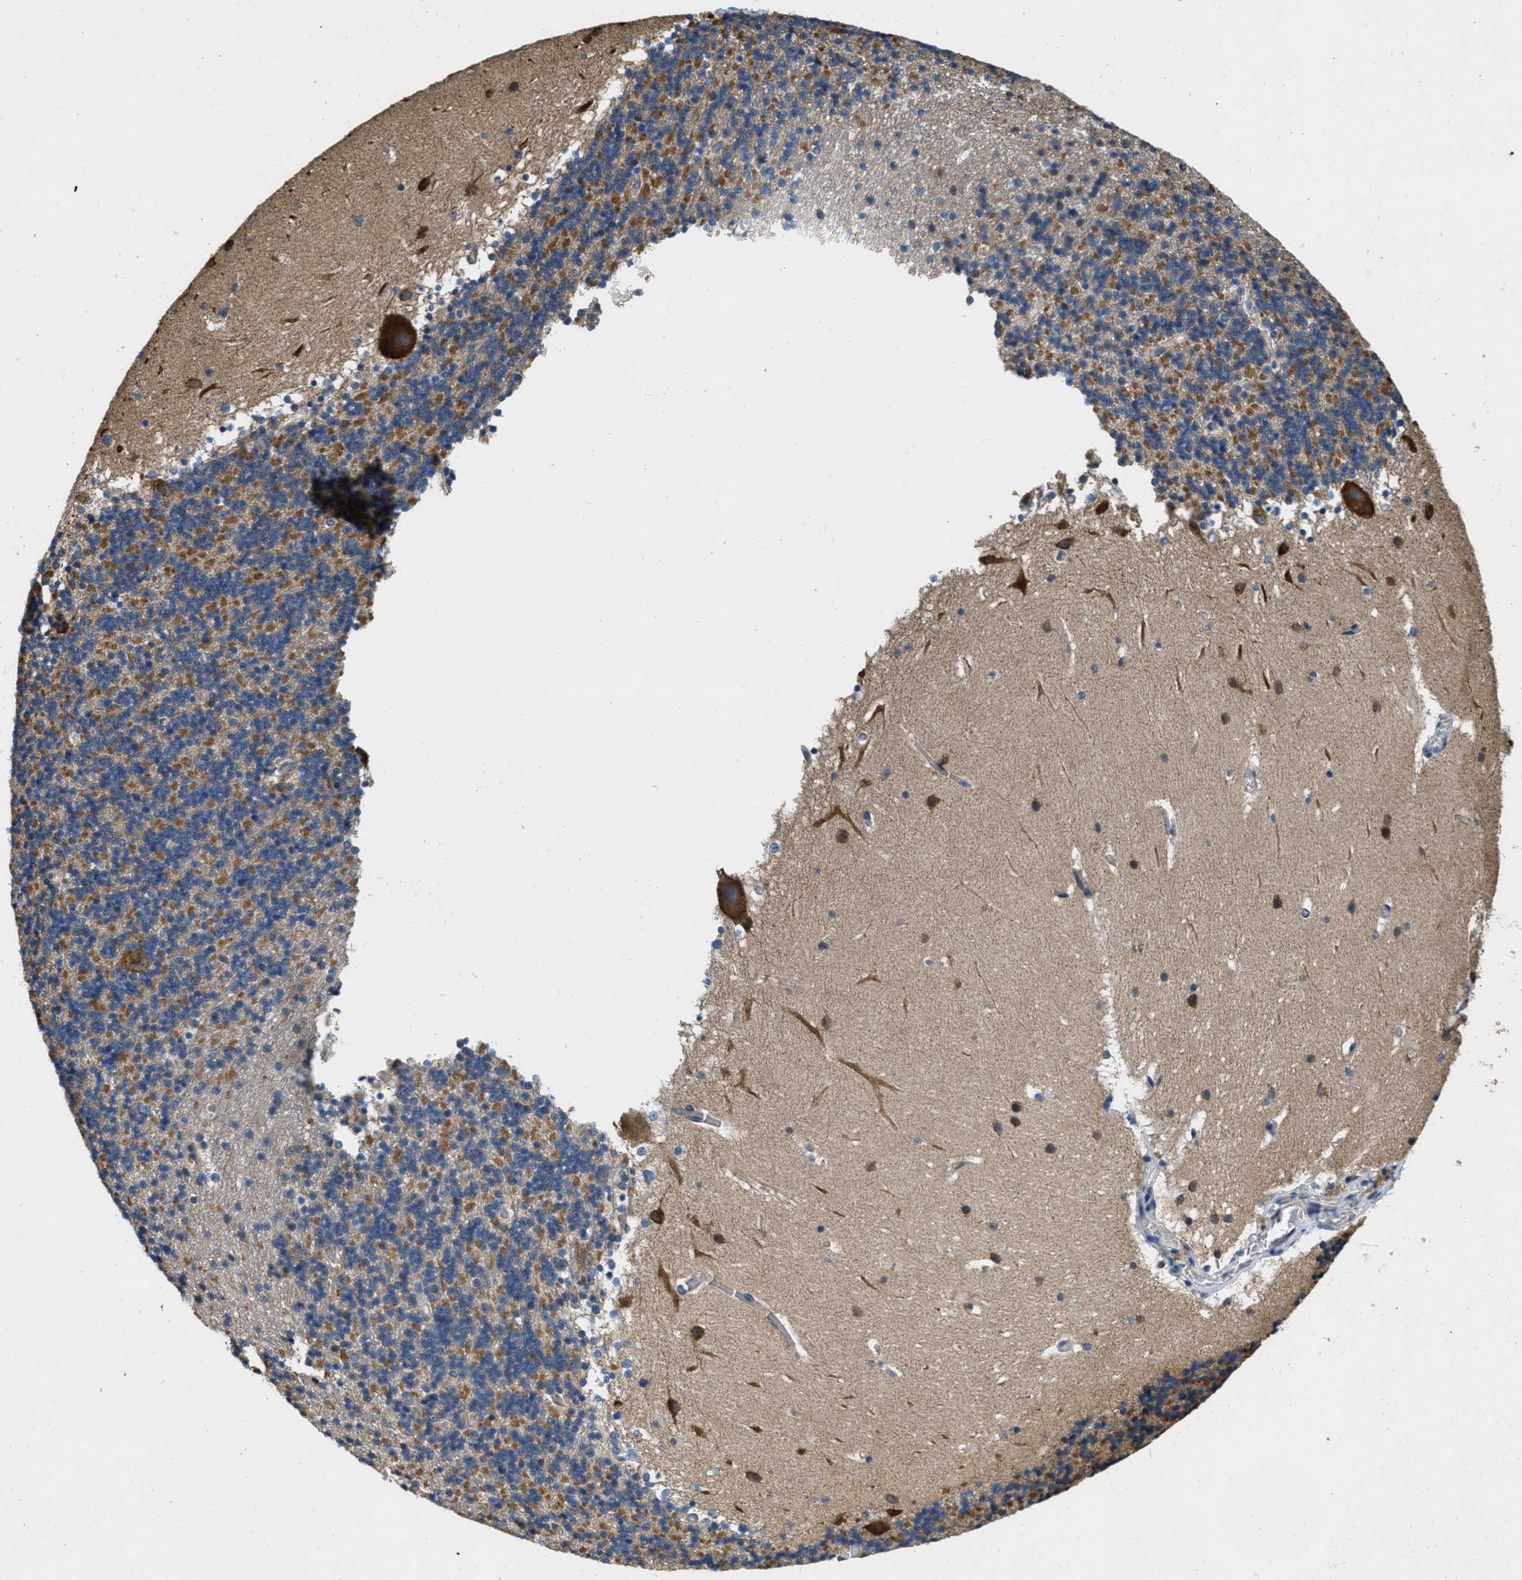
{"staining": {"intensity": "strong", "quantity": "25%-75%", "location": "cytoplasmic/membranous"}, "tissue": "cerebellum", "cell_type": "Cells in granular layer", "image_type": "normal", "snomed": [{"axis": "morphology", "description": "Normal tissue, NOS"}, {"axis": "topography", "description": "Cerebellum"}], "caption": "Immunohistochemical staining of normal human cerebellum reveals high levels of strong cytoplasmic/membranous positivity in approximately 25%-75% of cells in granular layer. The protein is shown in brown color, while the nuclei are stained blue.", "gene": "TOMM70", "patient": {"sex": "male", "age": 45}}